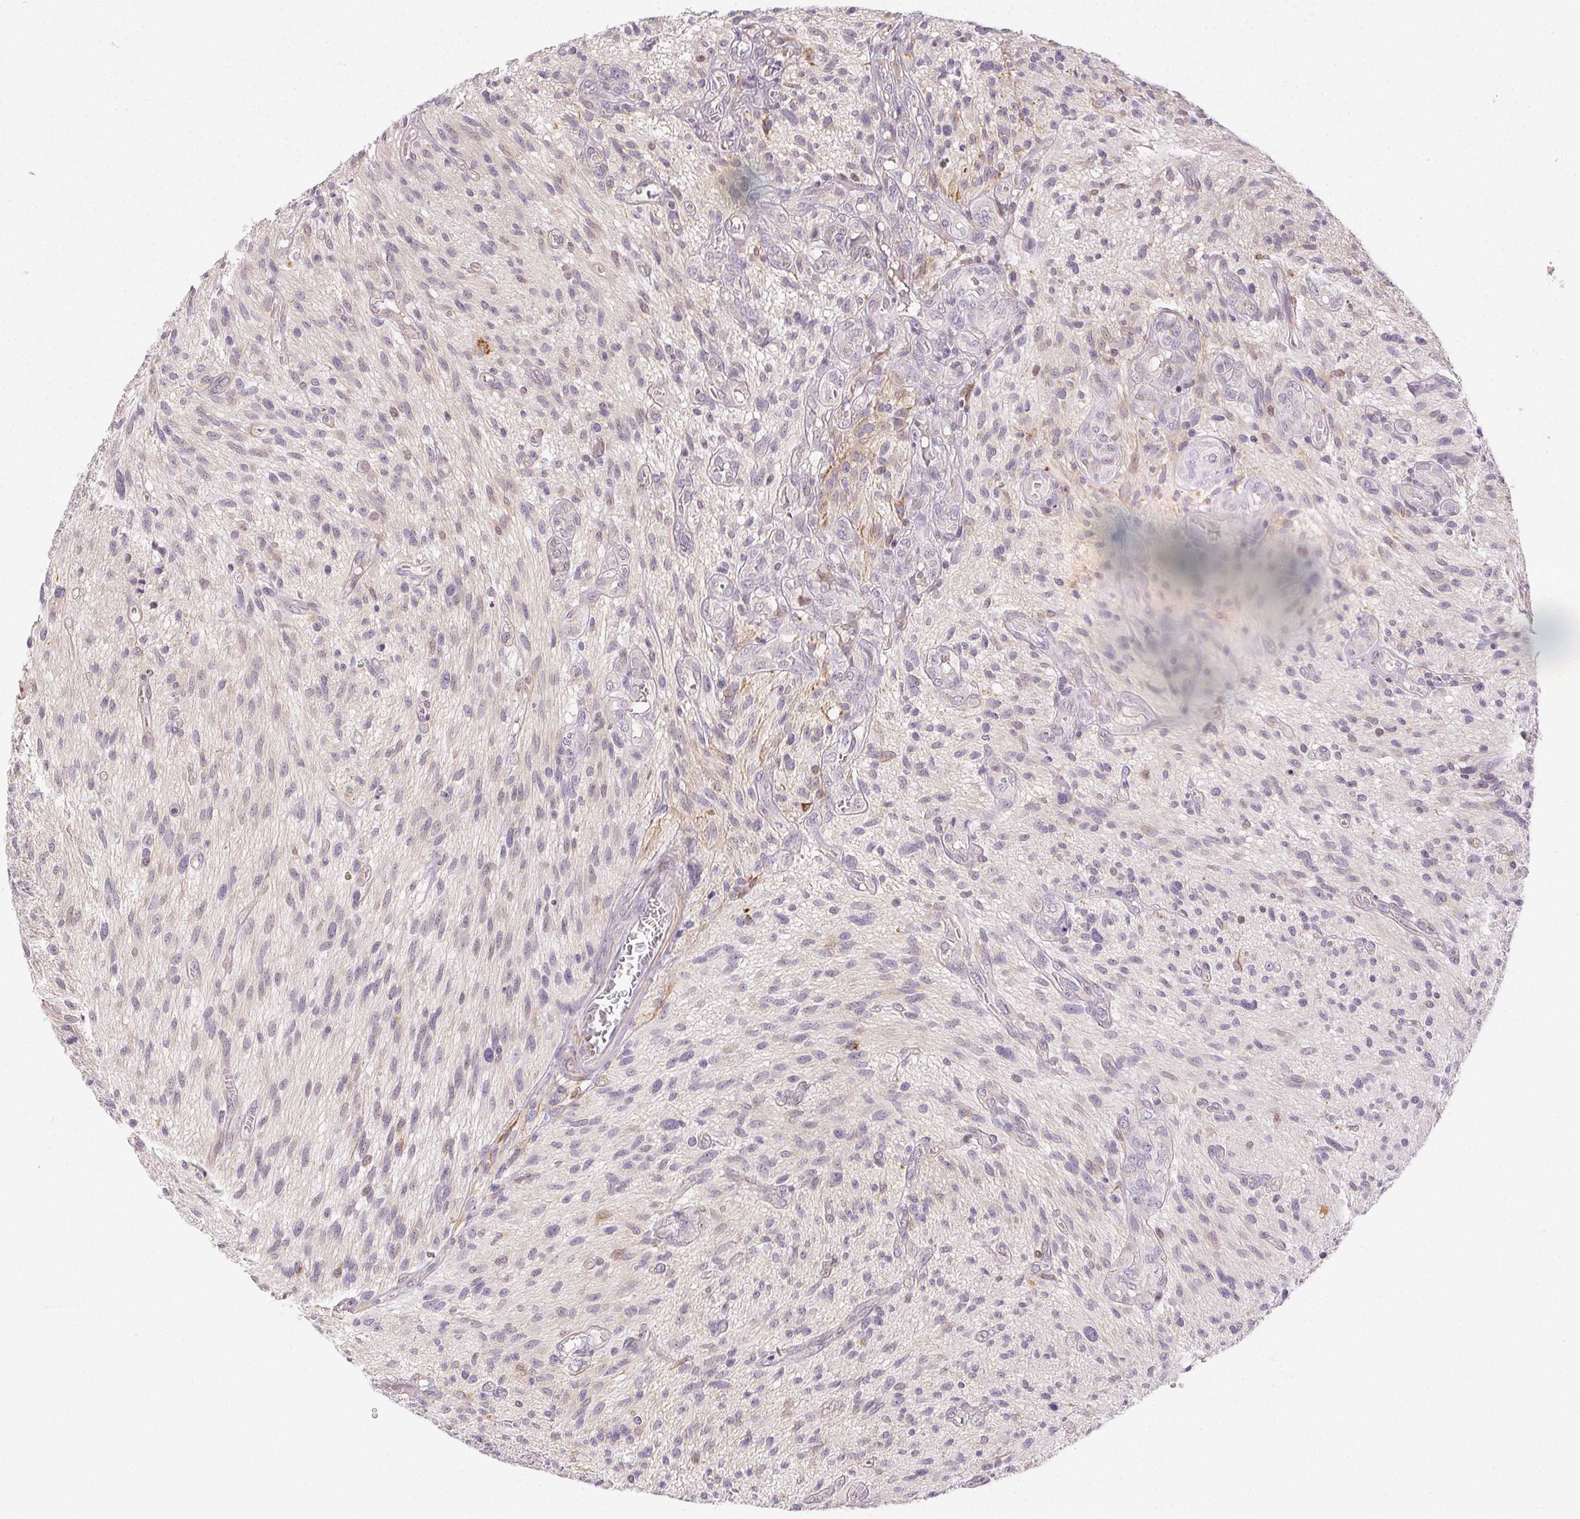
{"staining": {"intensity": "negative", "quantity": "none", "location": "none"}, "tissue": "glioma", "cell_type": "Tumor cells", "image_type": "cancer", "snomed": [{"axis": "morphology", "description": "Glioma, malignant, High grade"}, {"axis": "topography", "description": "Brain"}], "caption": "An IHC micrograph of malignant glioma (high-grade) is shown. There is no staining in tumor cells of malignant glioma (high-grade). The staining is performed using DAB (3,3'-diaminobenzidine) brown chromogen with nuclei counter-stained in using hematoxylin.", "gene": "RPGRIP1", "patient": {"sex": "male", "age": 75}}